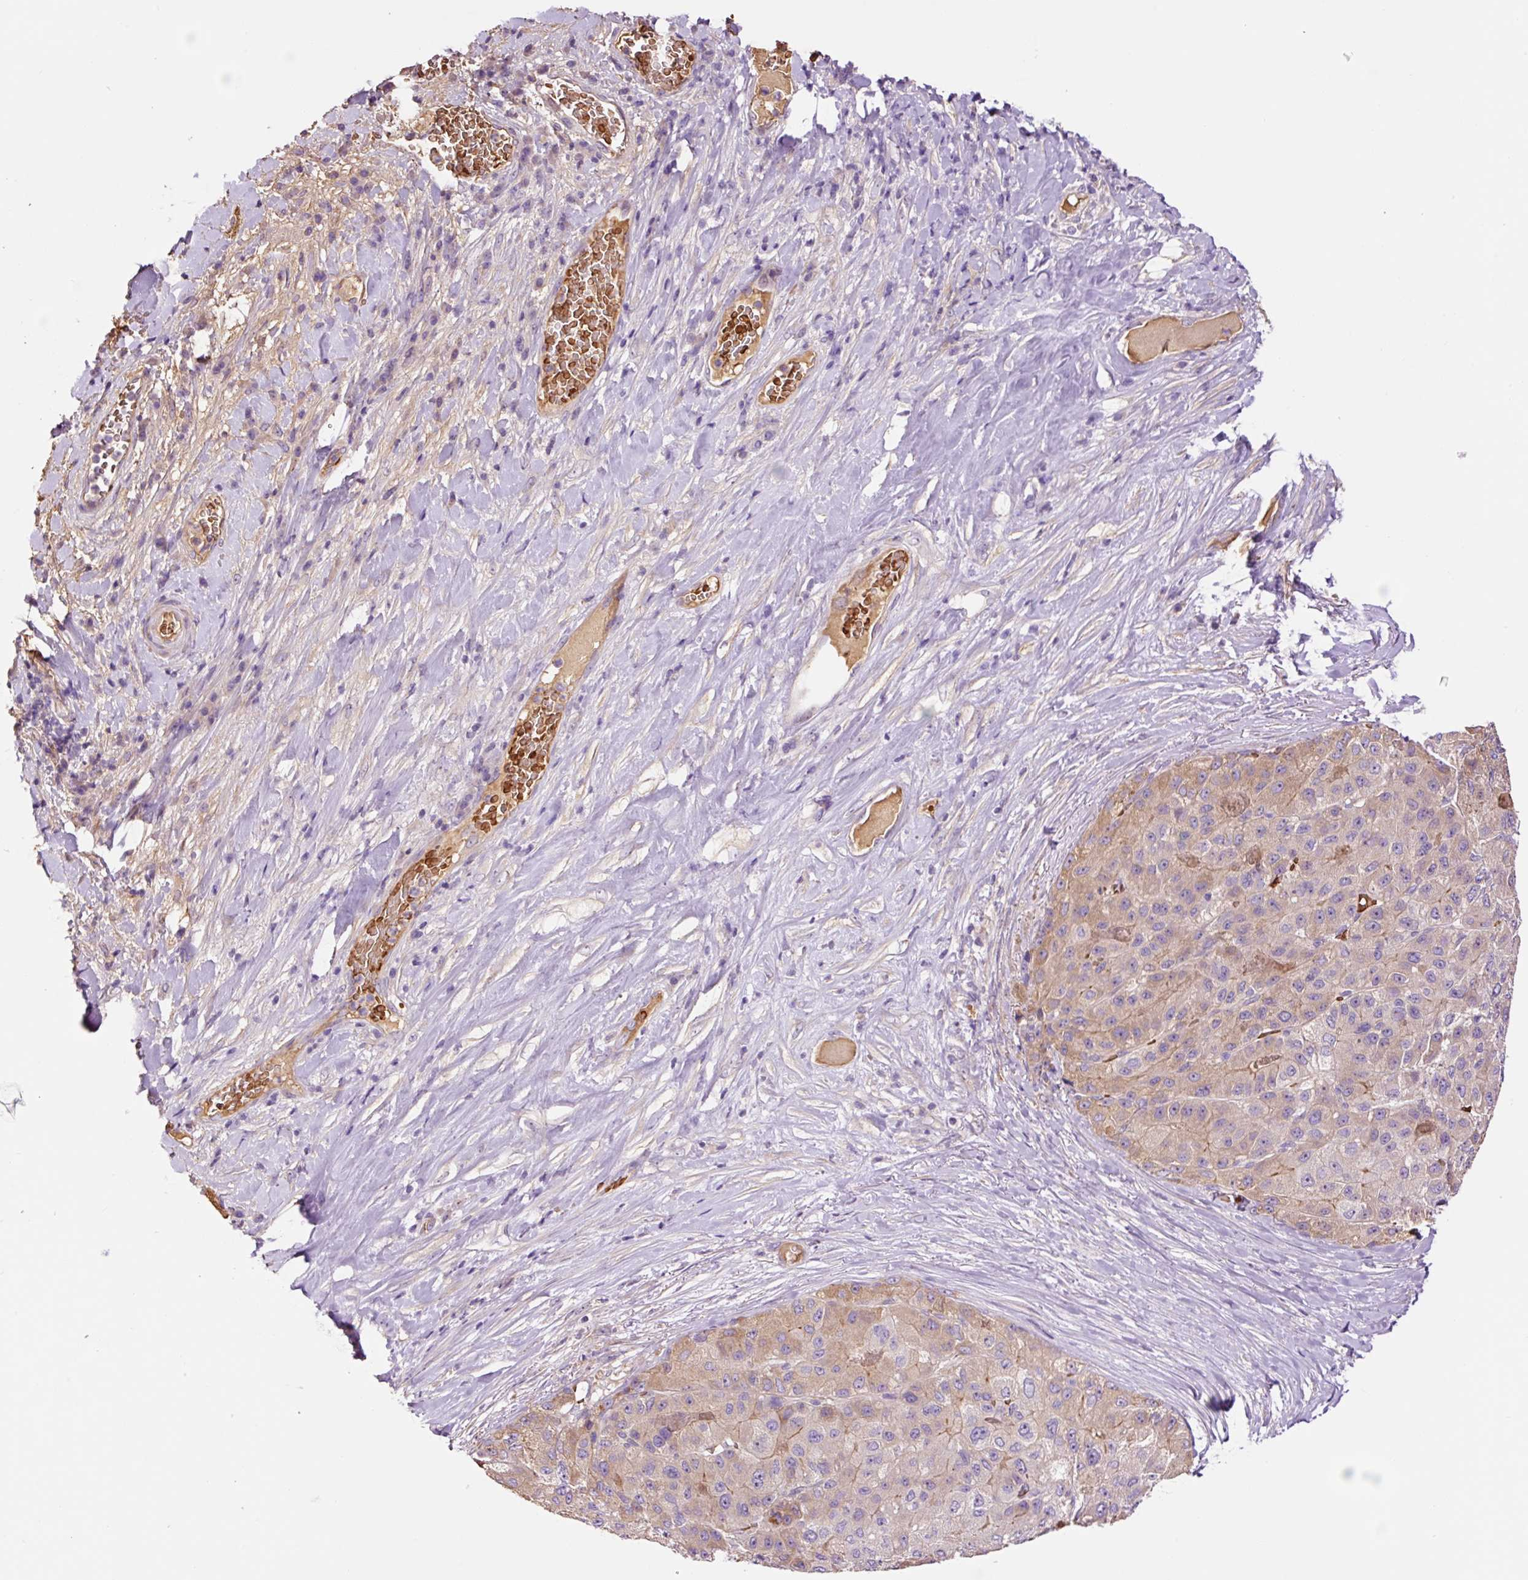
{"staining": {"intensity": "moderate", "quantity": ">75%", "location": "cytoplasmic/membranous"}, "tissue": "liver cancer", "cell_type": "Tumor cells", "image_type": "cancer", "snomed": [{"axis": "morphology", "description": "Carcinoma, Hepatocellular, NOS"}, {"axis": "topography", "description": "Liver"}], "caption": "IHC (DAB (3,3'-diaminobenzidine)) staining of hepatocellular carcinoma (liver) demonstrates moderate cytoplasmic/membranous protein staining in approximately >75% of tumor cells.", "gene": "TMEM235", "patient": {"sex": "male", "age": 80}}